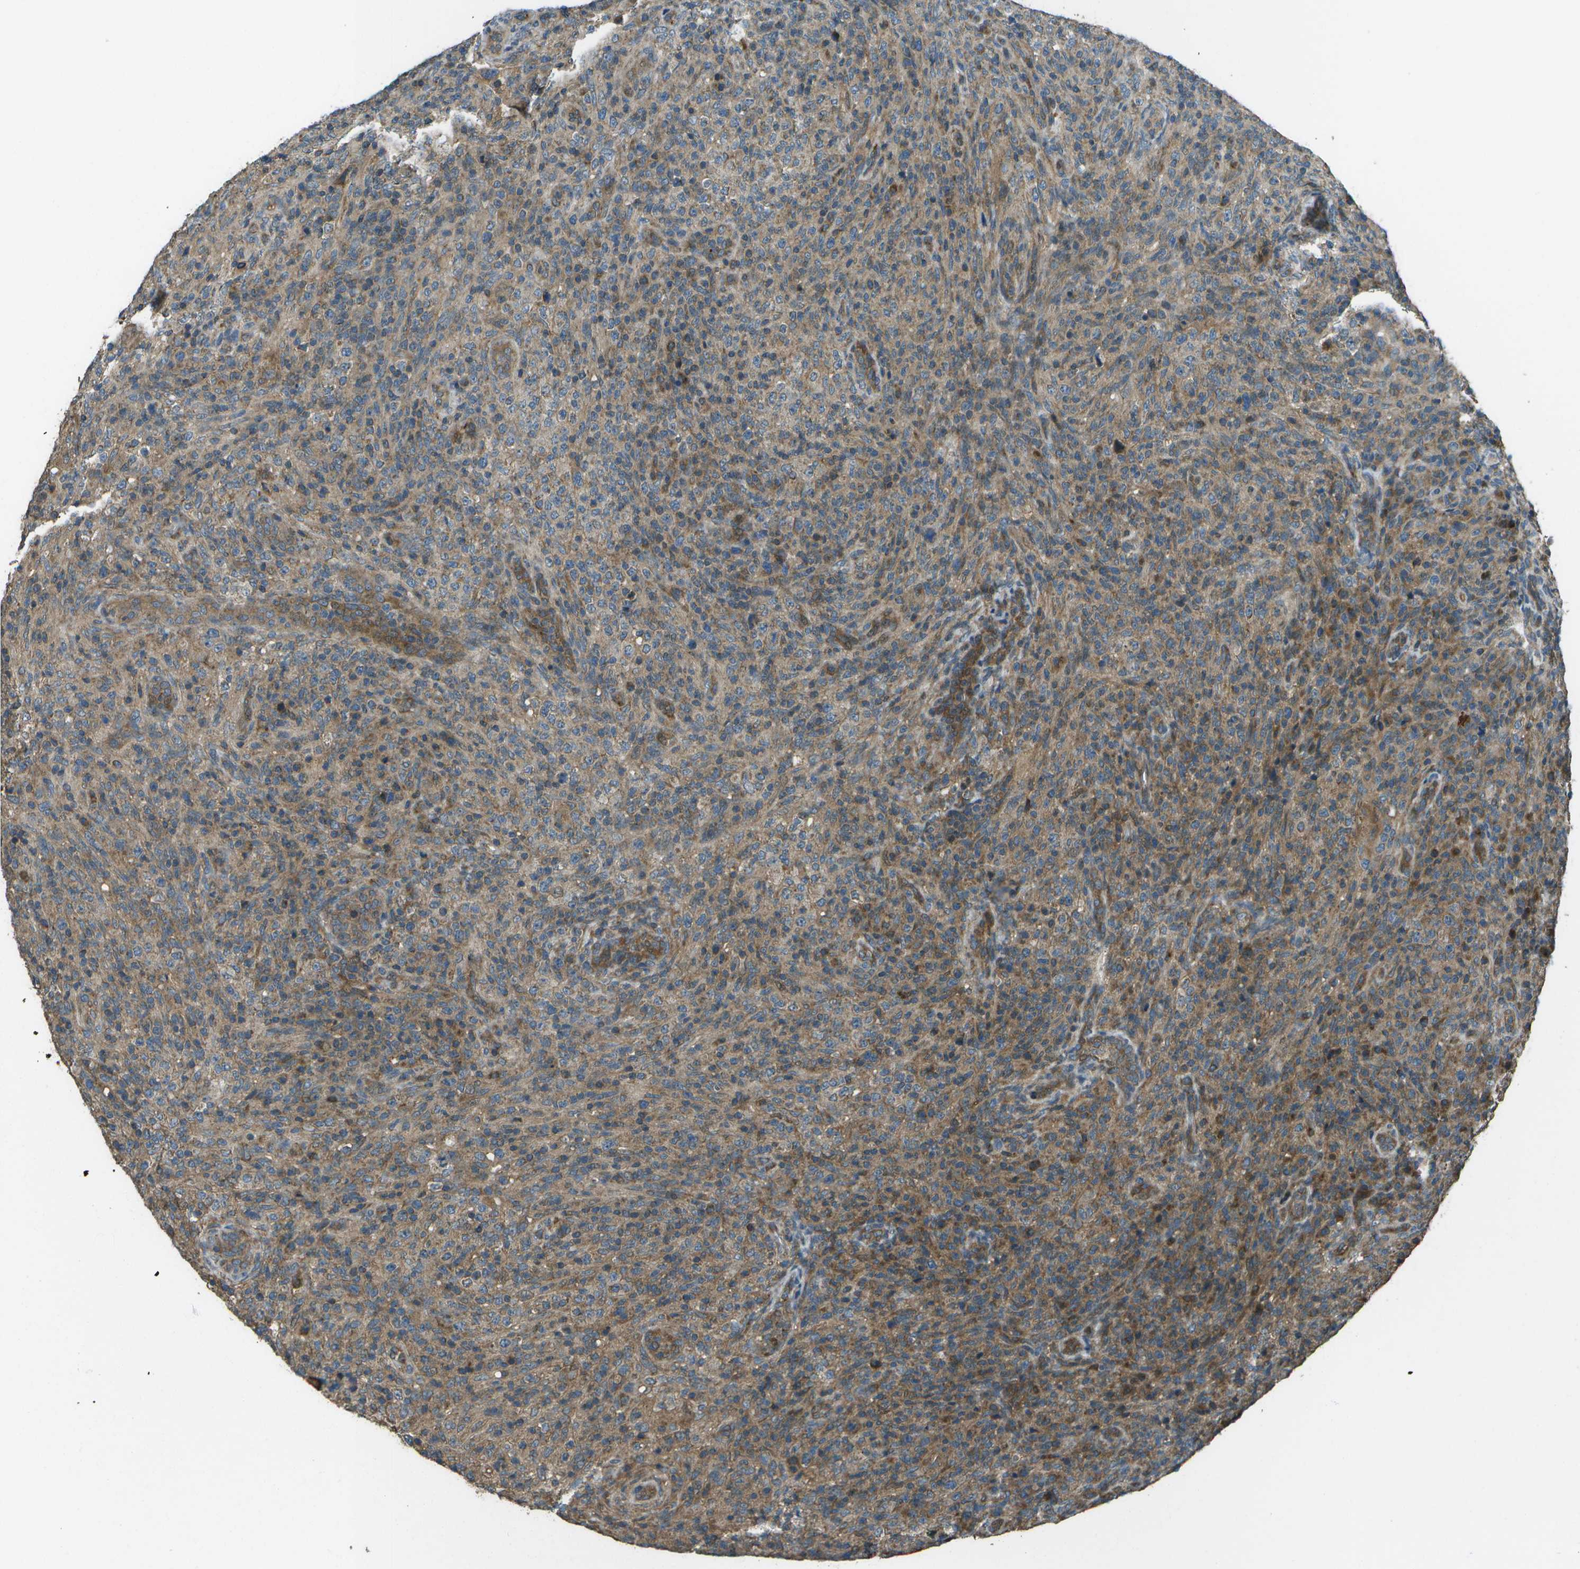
{"staining": {"intensity": "moderate", "quantity": "25%-75%", "location": "cytoplasmic/membranous"}, "tissue": "lymphoma", "cell_type": "Tumor cells", "image_type": "cancer", "snomed": [{"axis": "morphology", "description": "Malignant lymphoma, non-Hodgkin's type, High grade"}, {"axis": "topography", "description": "Lymph node"}], "caption": "An immunohistochemistry (IHC) image of tumor tissue is shown. Protein staining in brown labels moderate cytoplasmic/membranous positivity in malignant lymphoma, non-Hodgkin's type (high-grade) within tumor cells. The protein is stained brown, and the nuclei are stained in blue (DAB IHC with brightfield microscopy, high magnification).", "gene": "PLPBP", "patient": {"sex": "female", "age": 76}}